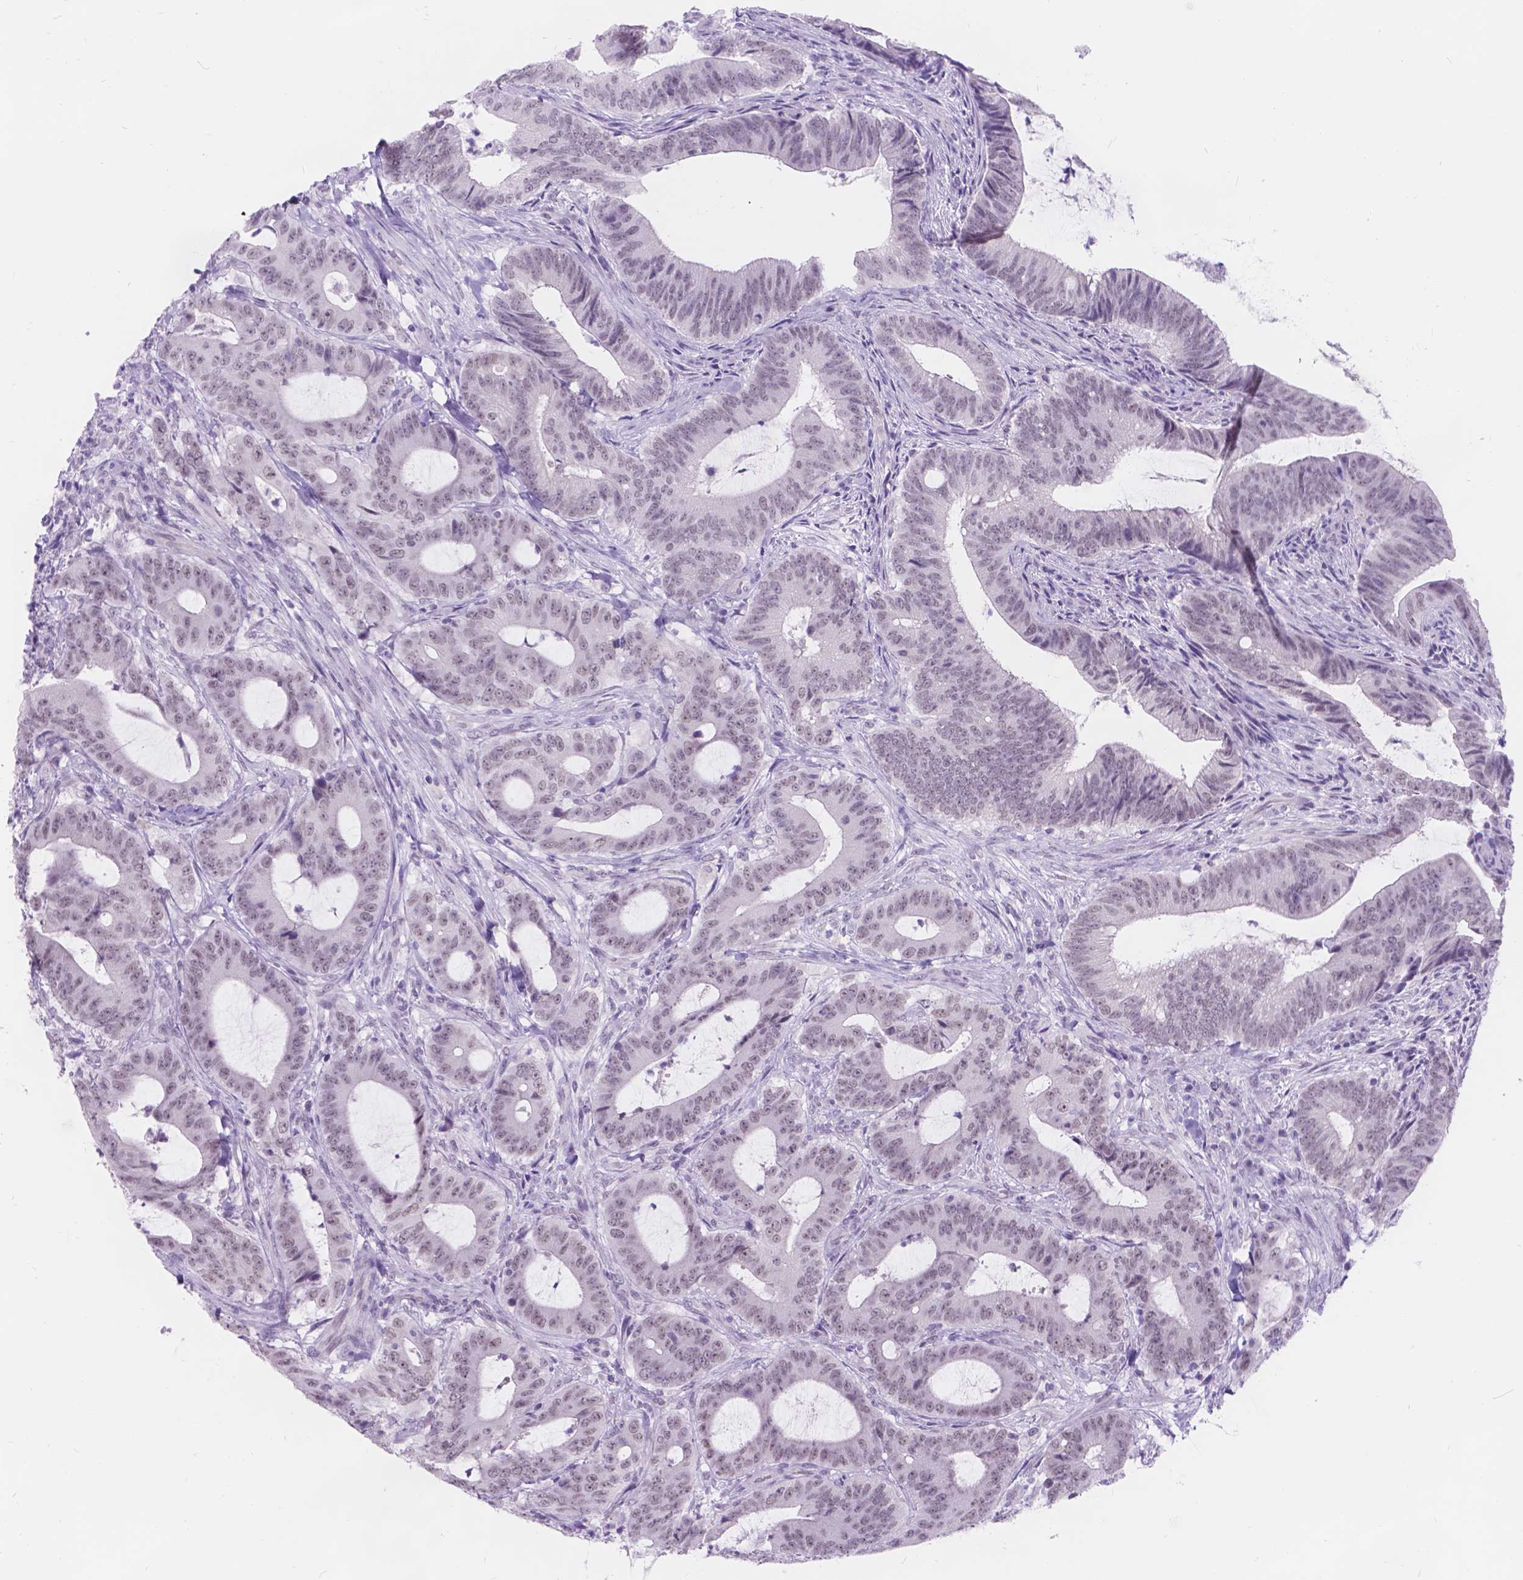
{"staining": {"intensity": "negative", "quantity": "none", "location": "none"}, "tissue": "colorectal cancer", "cell_type": "Tumor cells", "image_type": "cancer", "snomed": [{"axis": "morphology", "description": "Adenocarcinoma, NOS"}, {"axis": "topography", "description": "Colon"}], "caption": "Human colorectal adenocarcinoma stained for a protein using immunohistochemistry (IHC) demonstrates no staining in tumor cells.", "gene": "DCC", "patient": {"sex": "female", "age": 43}}